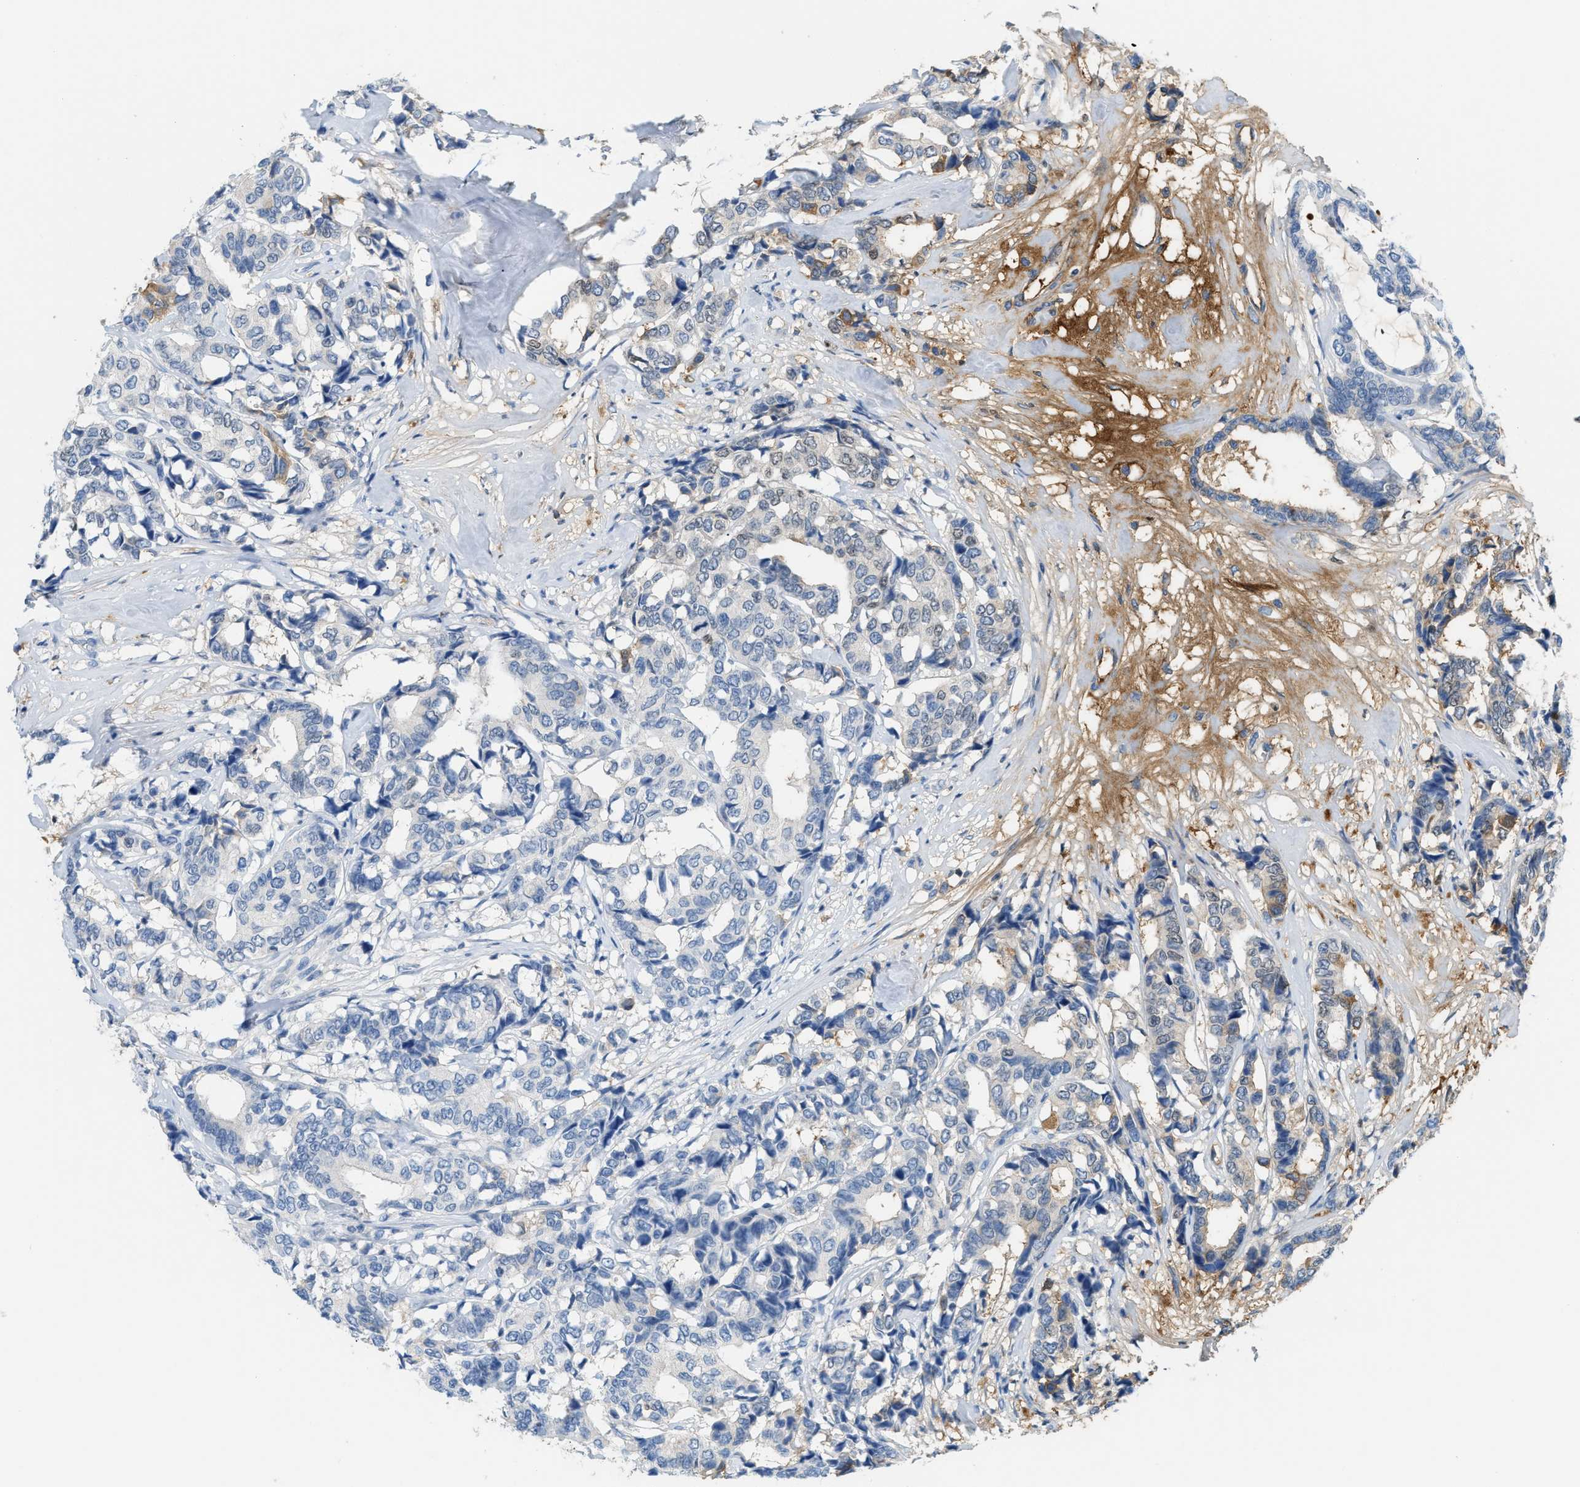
{"staining": {"intensity": "negative", "quantity": "none", "location": "none"}, "tissue": "breast cancer", "cell_type": "Tumor cells", "image_type": "cancer", "snomed": [{"axis": "morphology", "description": "Duct carcinoma"}, {"axis": "topography", "description": "Breast"}], "caption": "Immunohistochemical staining of breast cancer exhibits no significant positivity in tumor cells.", "gene": "CFI", "patient": {"sex": "female", "age": 87}}